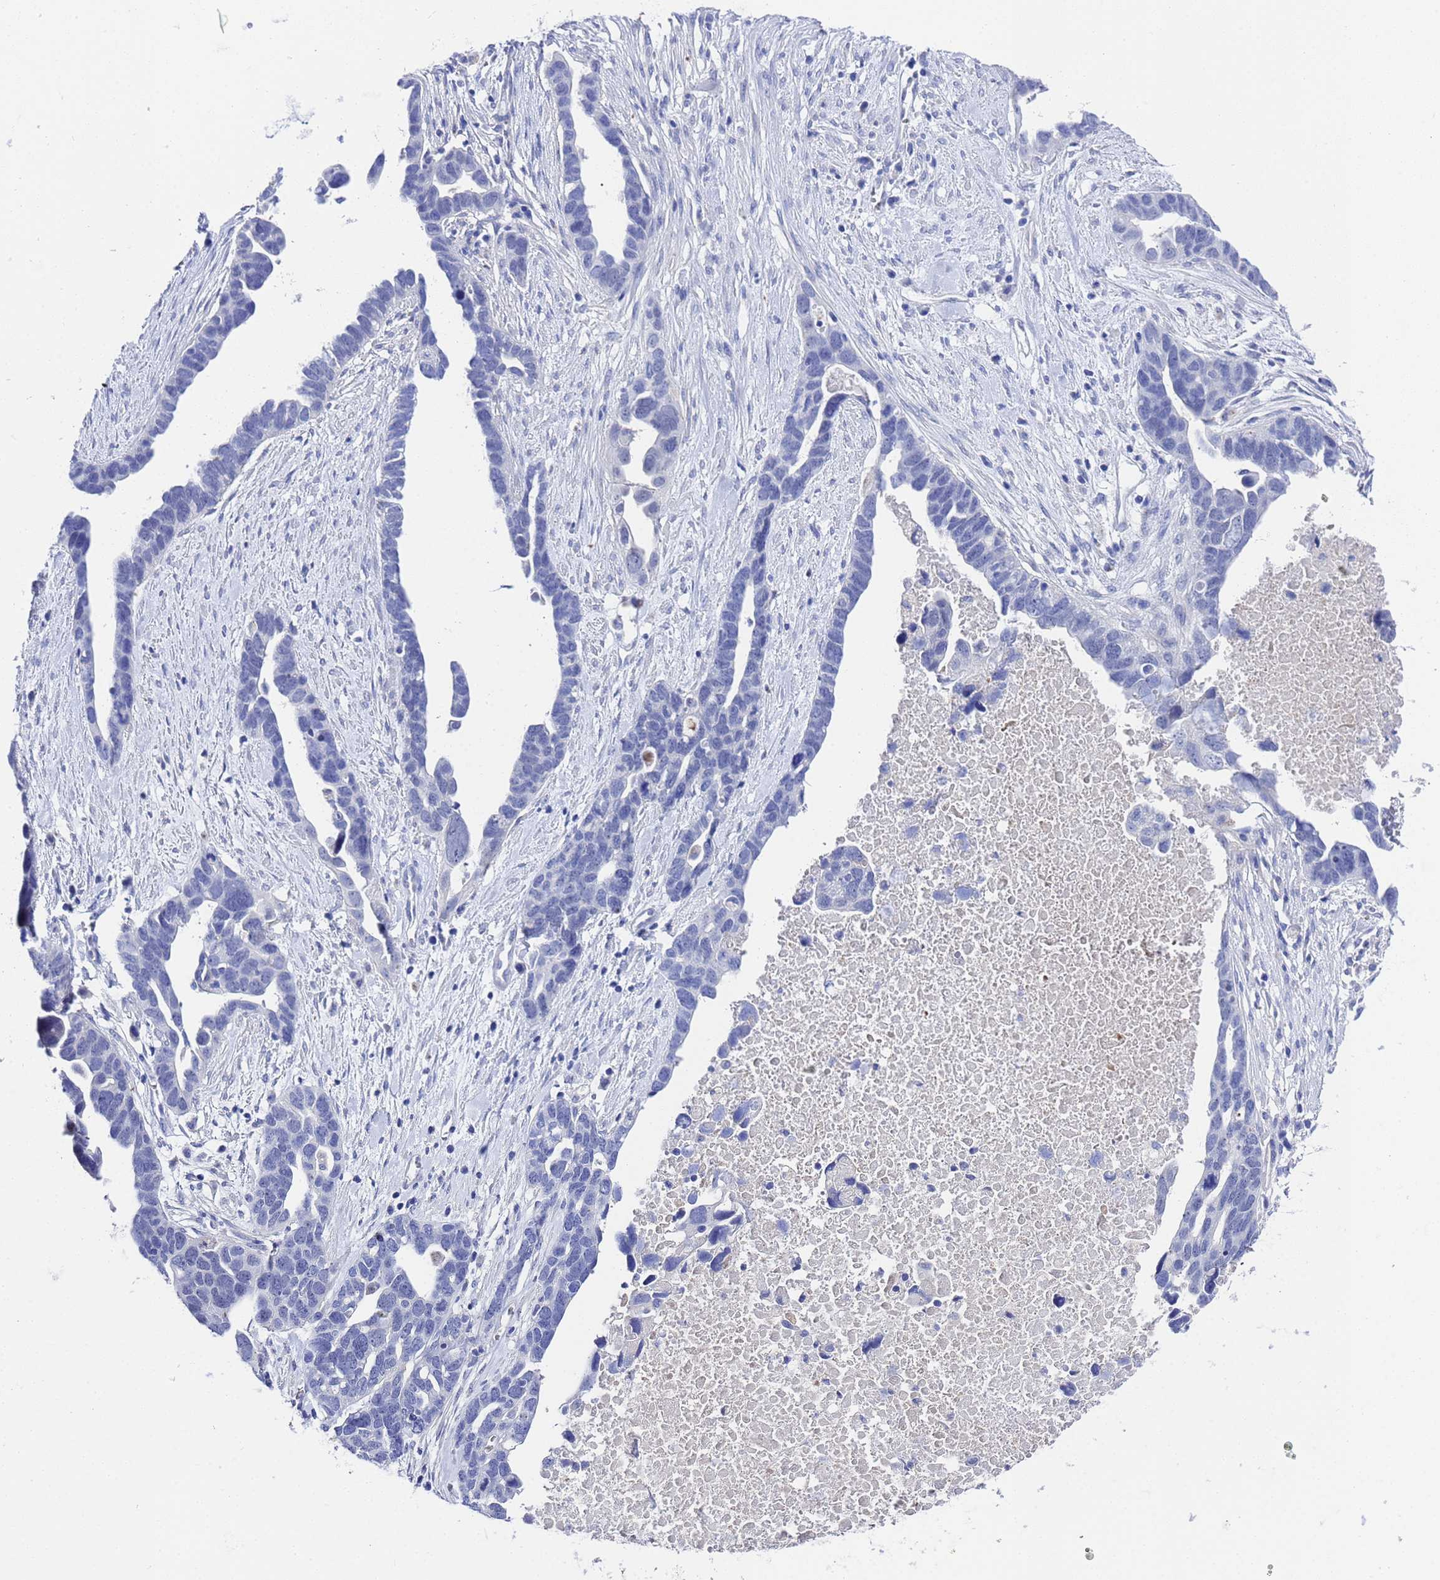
{"staining": {"intensity": "negative", "quantity": "none", "location": "none"}, "tissue": "ovarian cancer", "cell_type": "Tumor cells", "image_type": "cancer", "snomed": [{"axis": "morphology", "description": "Cystadenocarcinoma, serous, NOS"}, {"axis": "topography", "description": "Ovary"}], "caption": "Immunohistochemistry (IHC) of human ovarian serous cystadenocarcinoma shows no expression in tumor cells.", "gene": "ZNF26", "patient": {"sex": "female", "age": 54}}